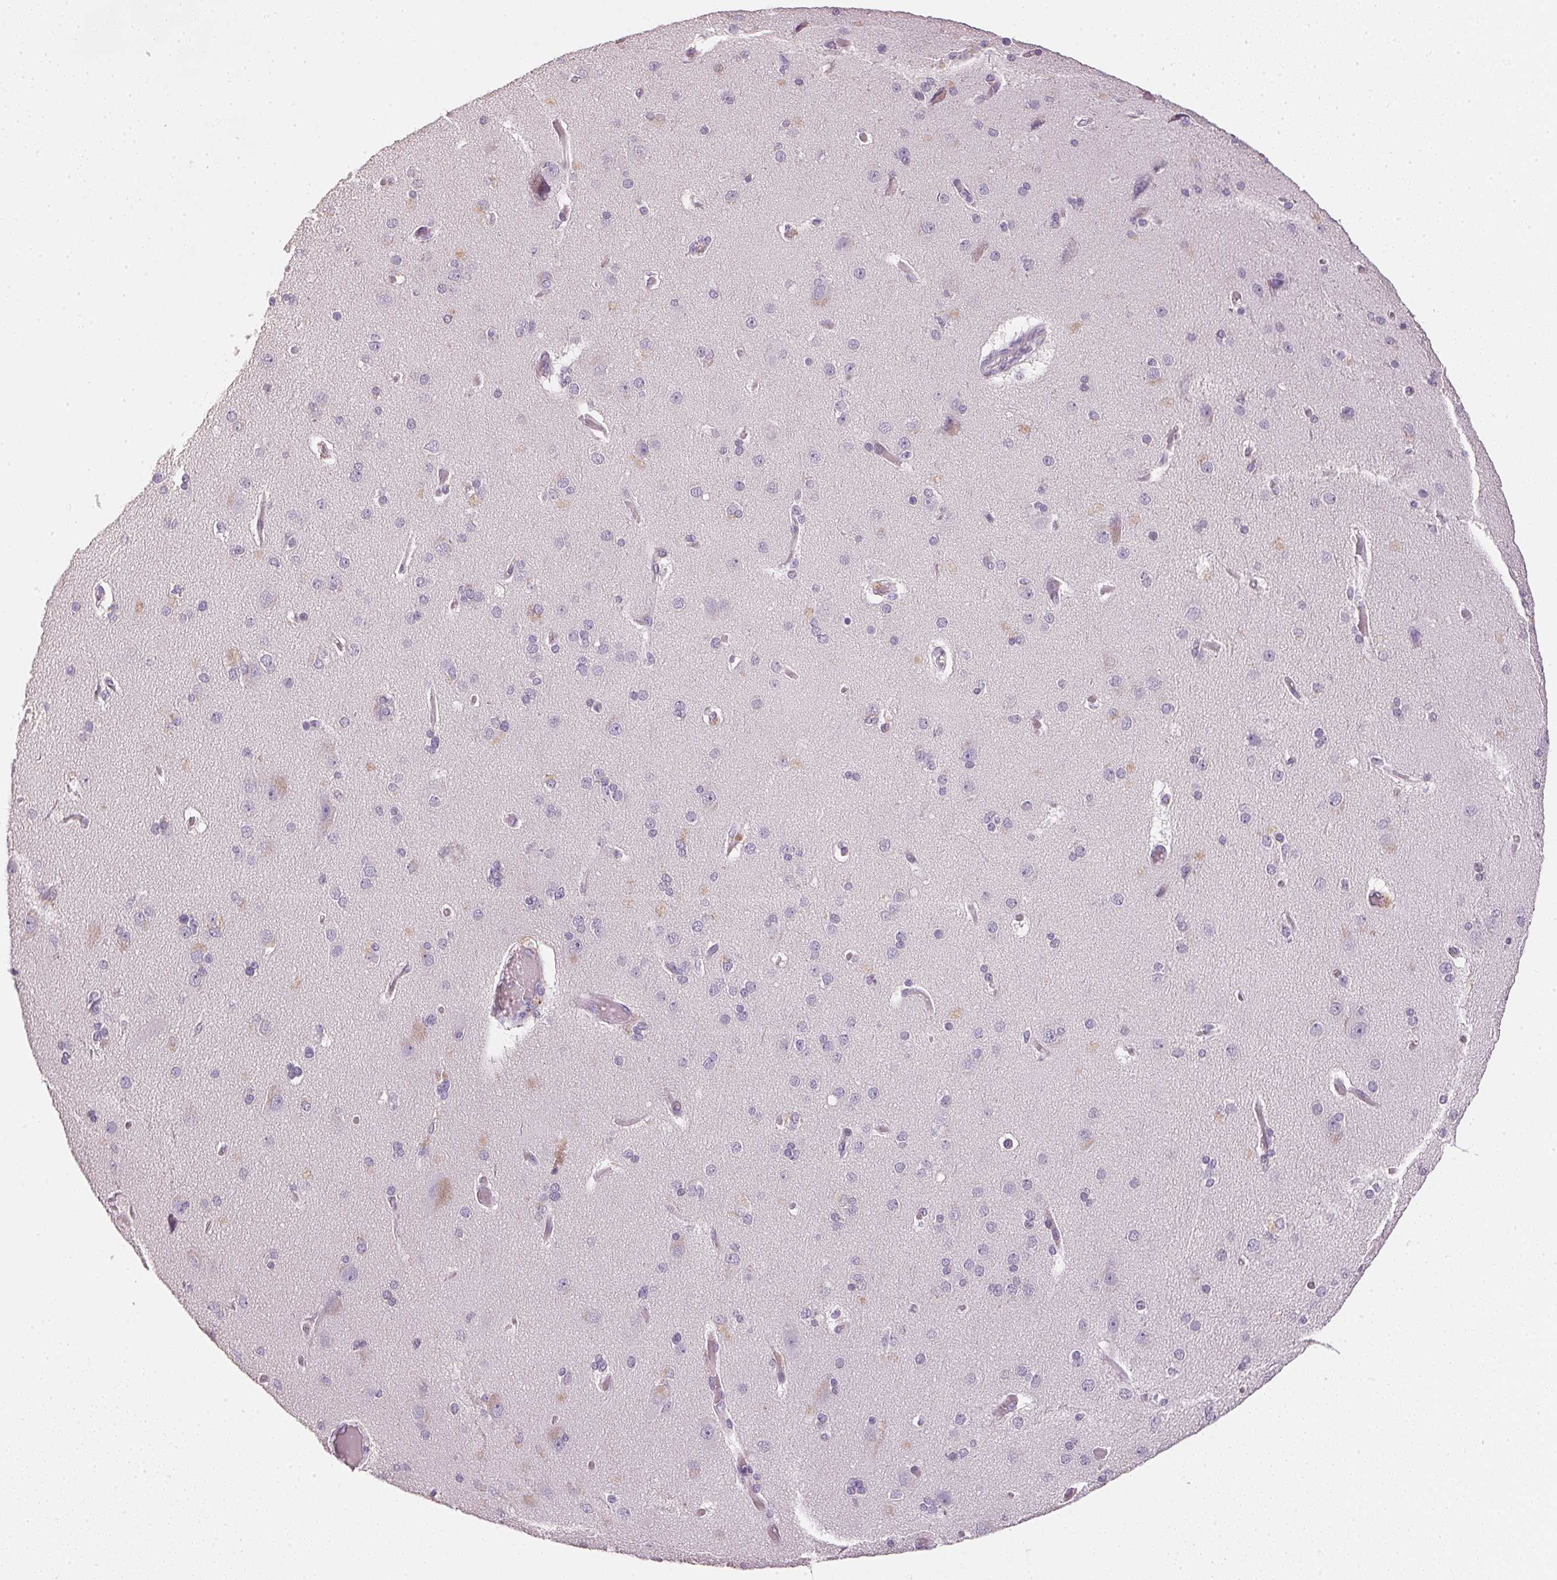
{"staining": {"intensity": "negative", "quantity": "none", "location": "none"}, "tissue": "cerebral cortex", "cell_type": "Endothelial cells", "image_type": "normal", "snomed": [{"axis": "morphology", "description": "Normal tissue, NOS"}, {"axis": "morphology", "description": "Glioma, malignant, High grade"}, {"axis": "topography", "description": "Cerebral cortex"}], "caption": "An image of human cerebral cortex is negative for staining in endothelial cells. The staining is performed using DAB brown chromogen with nuclei counter-stained in using hematoxylin.", "gene": "IGFBP1", "patient": {"sex": "male", "age": 71}}